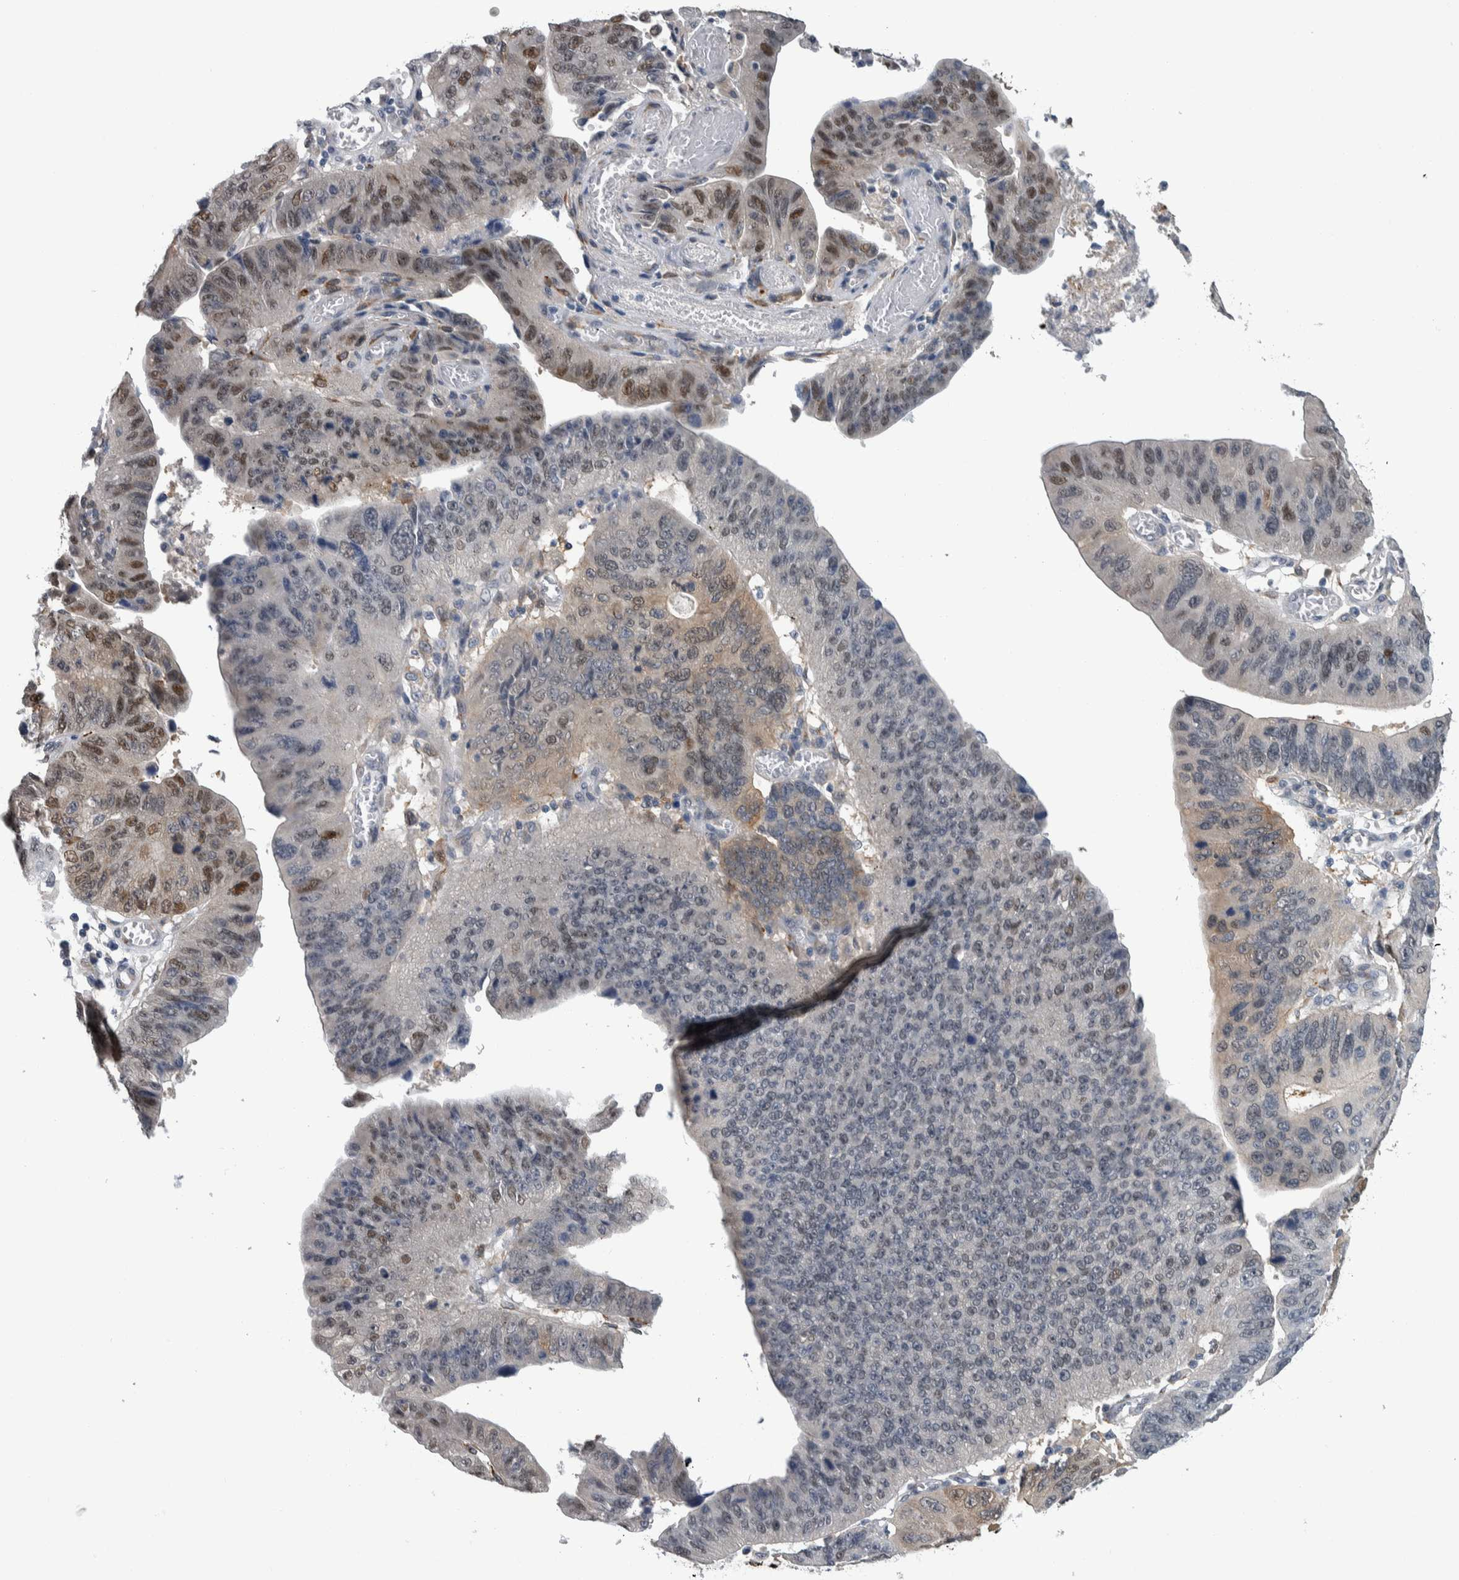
{"staining": {"intensity": "moderate", "quantity": "<25%", "location": "cytoplasmic/membranous,nuclear"}, "tissue": "stomach cancer", "cell_type": "Tumor cells", "image_type": "cancer", "snomed": [{"axis": "morphology", "description": "Adenocarcinoma, NOS"}, {"axis": "topography", "description": "Stomach"}], "caption": "This is an image of IHC staining of stomach adenocarcinoma, which shows moderate positivity in the cytoplasmic/membranous and nuclear of tumor cells.", "gene": "COL14A1", "patient": {"sex": "male", "age": 59}}